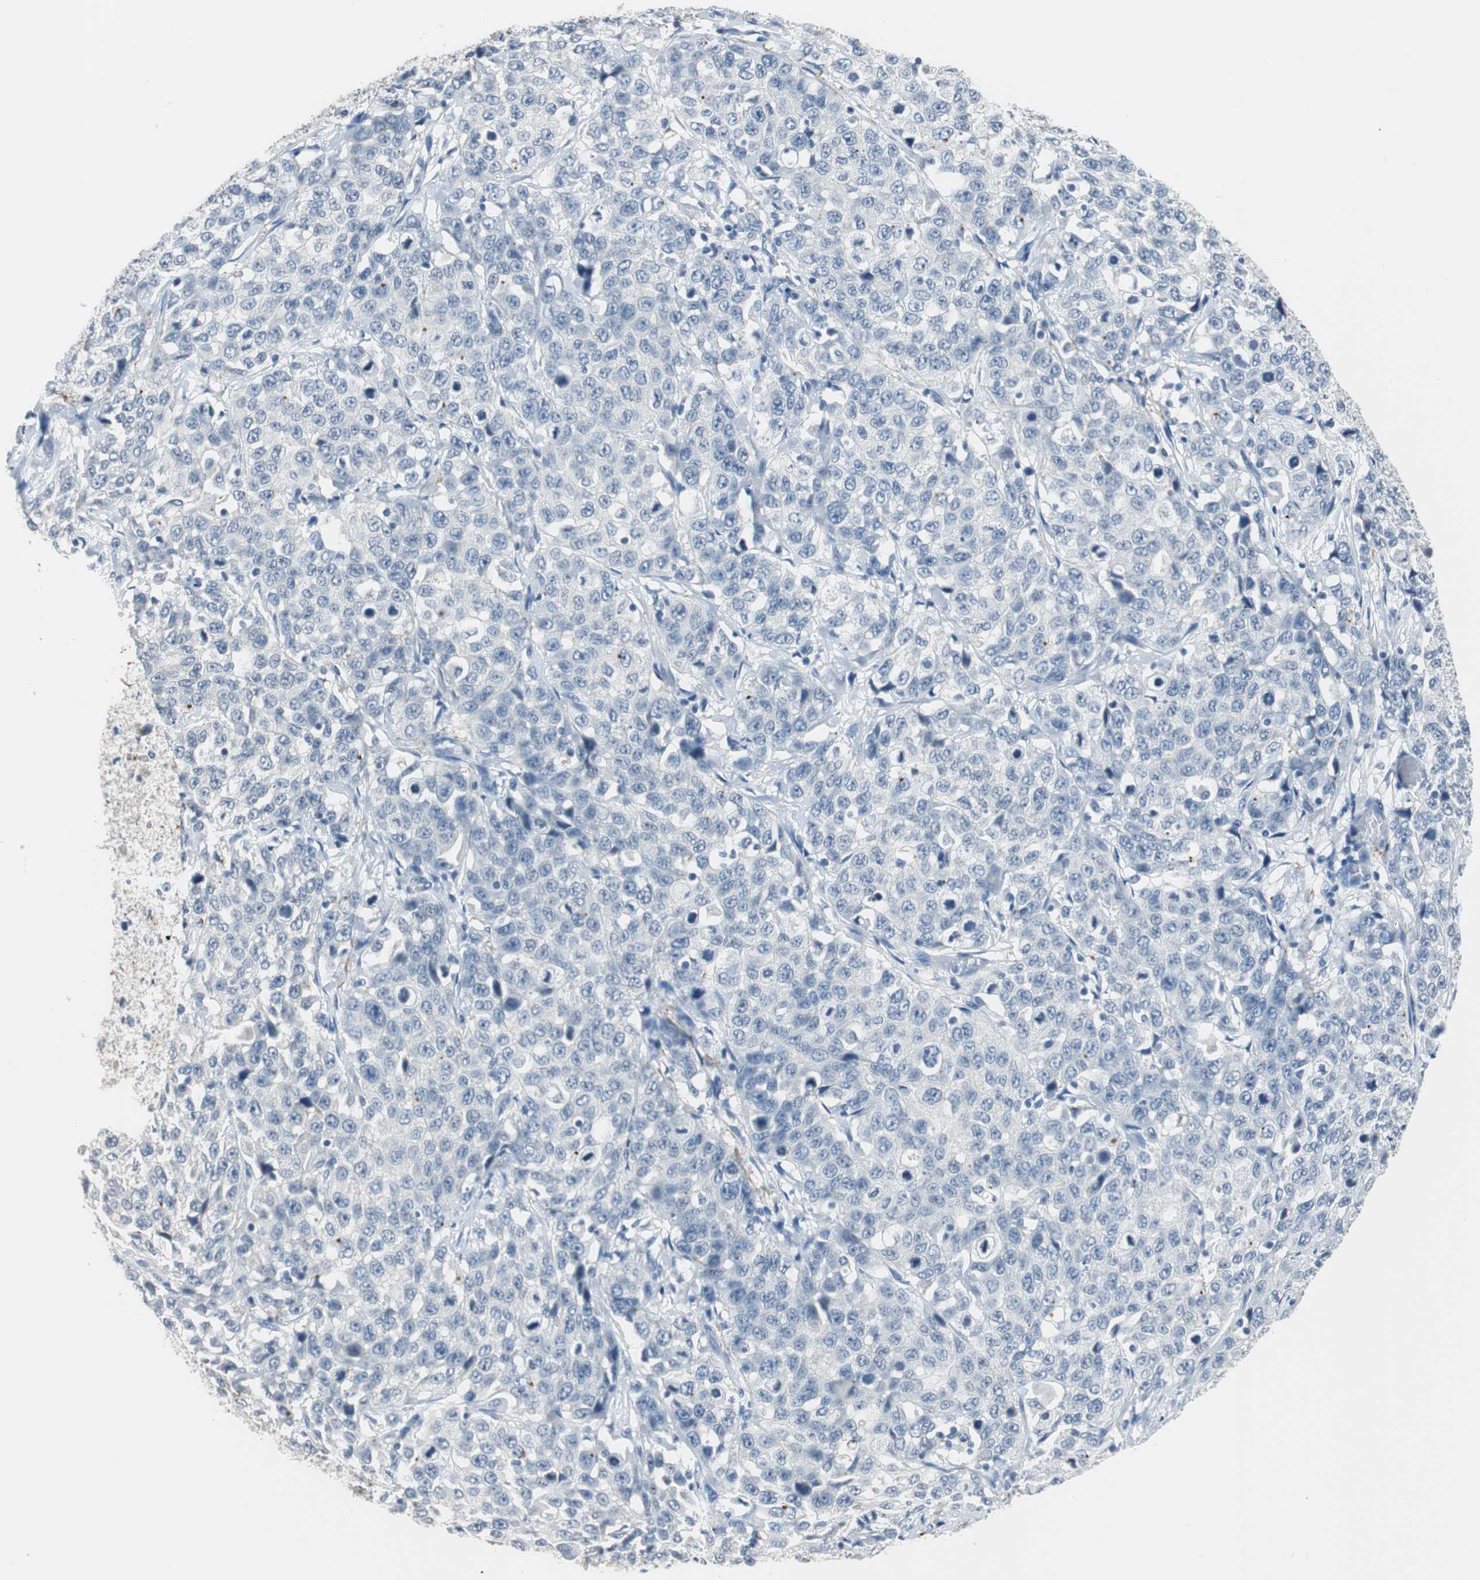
{"staining": {"intensity": "negative", "quantity": "none", "location": "none"}, "tissue": "stomach cancer", "cell_type": "Tumor cells", "image_type": "cancer", "snomed": [{"axis": "morphology", "description": "Normal tissue, NOS"}, {"axis": "morphology", "description": "Adenocarcinoma, NOS"}, {"axis": "topography", "description": "Stomach"}], "caption": "Tumor cells show no significant positivity in stomach adenocarcinoma.", "gene": "MUC7", "patient": {"sex": "male", "age": 48}}